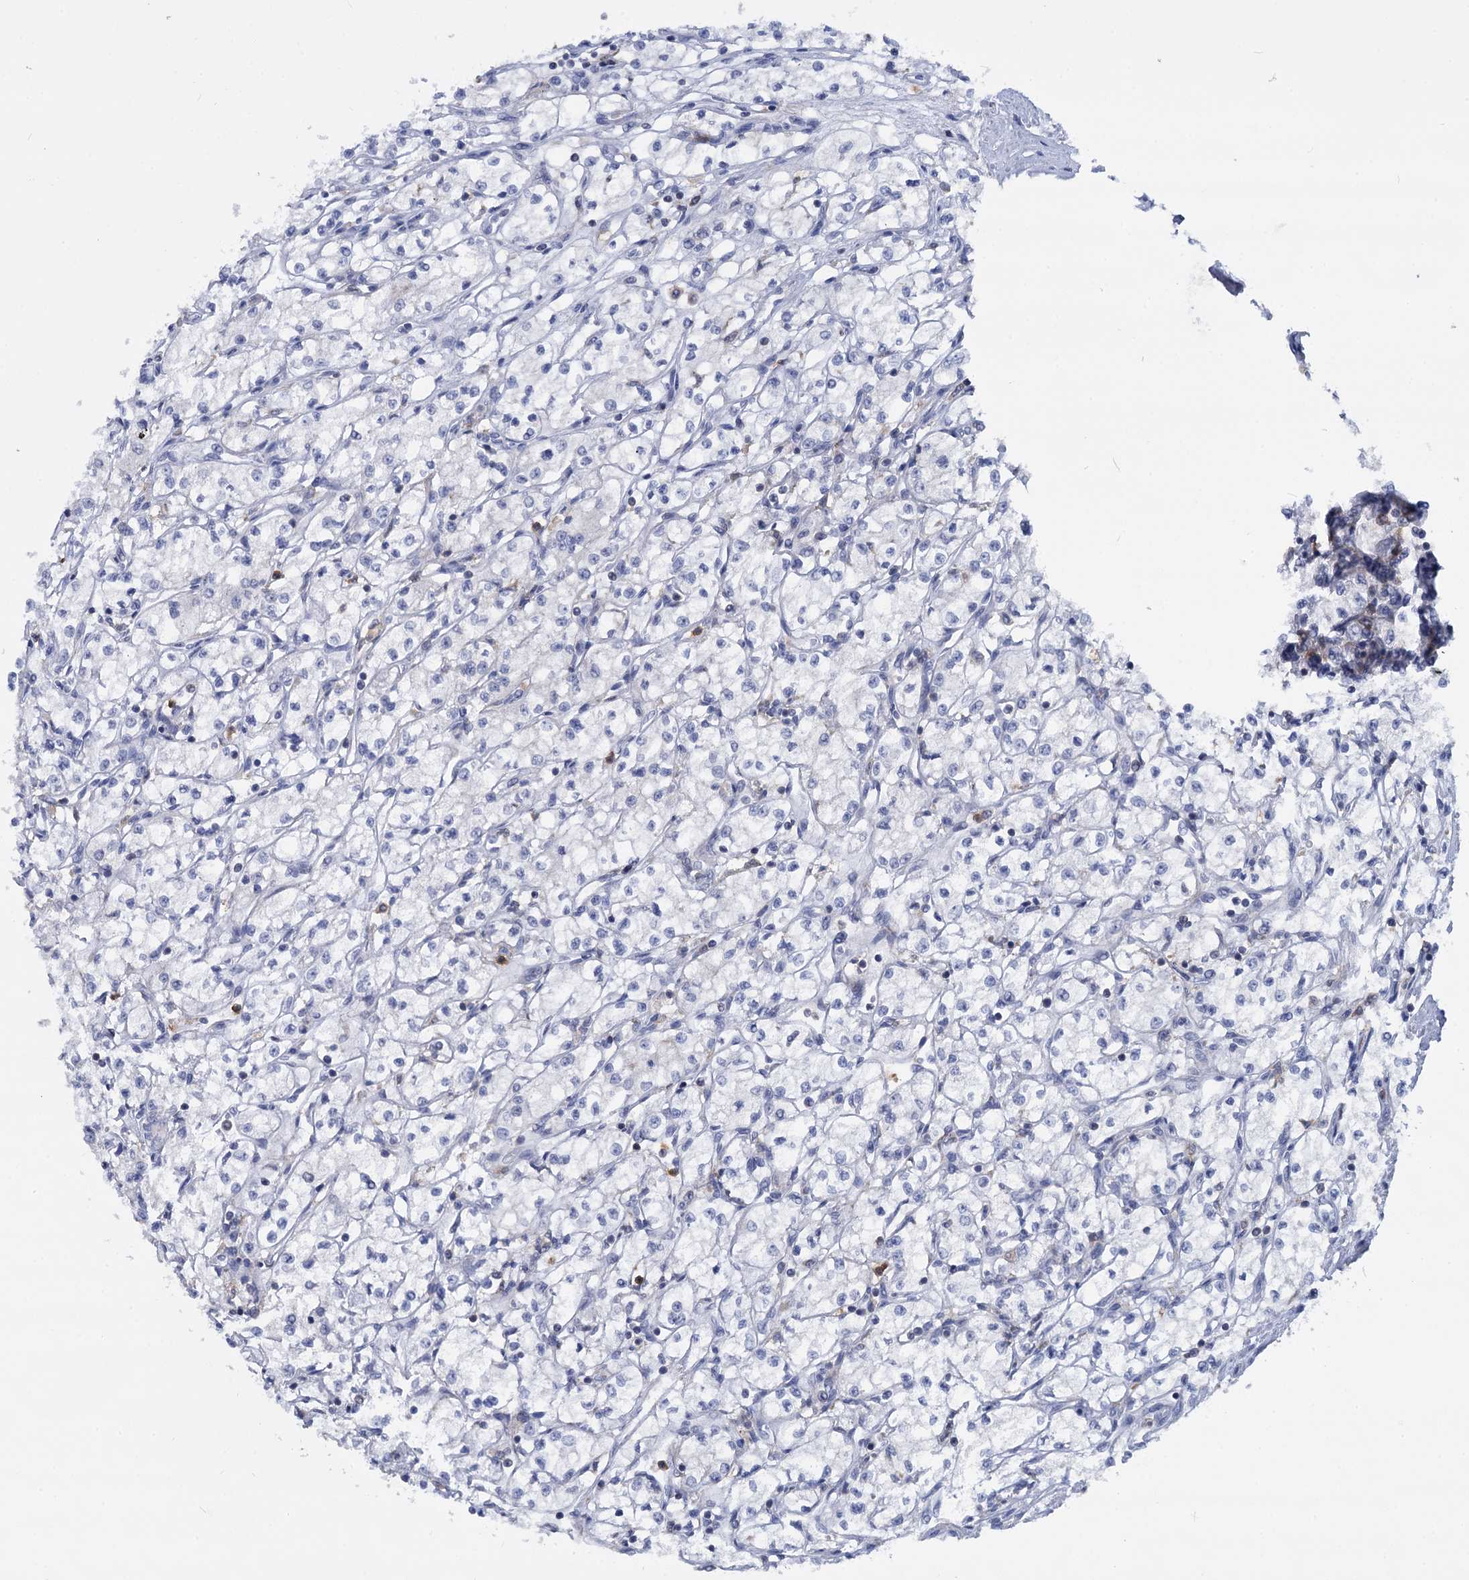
{"staining": {"intensity": "negative", "quantity": "none", "location": "none"}, "tissue": "renal cancer", "cell_type": "Tumor cells", "image_type": "cancer", "snomed": [{"axis": "morphology", "description": "Adenocarcinoma, NOS"}, {"axis": "topography", "description": "Kidney"}], "caption": "An IHC image of renal cancer (adenocarcinoma) is shown. There is no staining in tumor cells of renal cancer (adenocarcinoma).", "gene": "RHOG", "patient": {"sex": "male", "age": 59}}